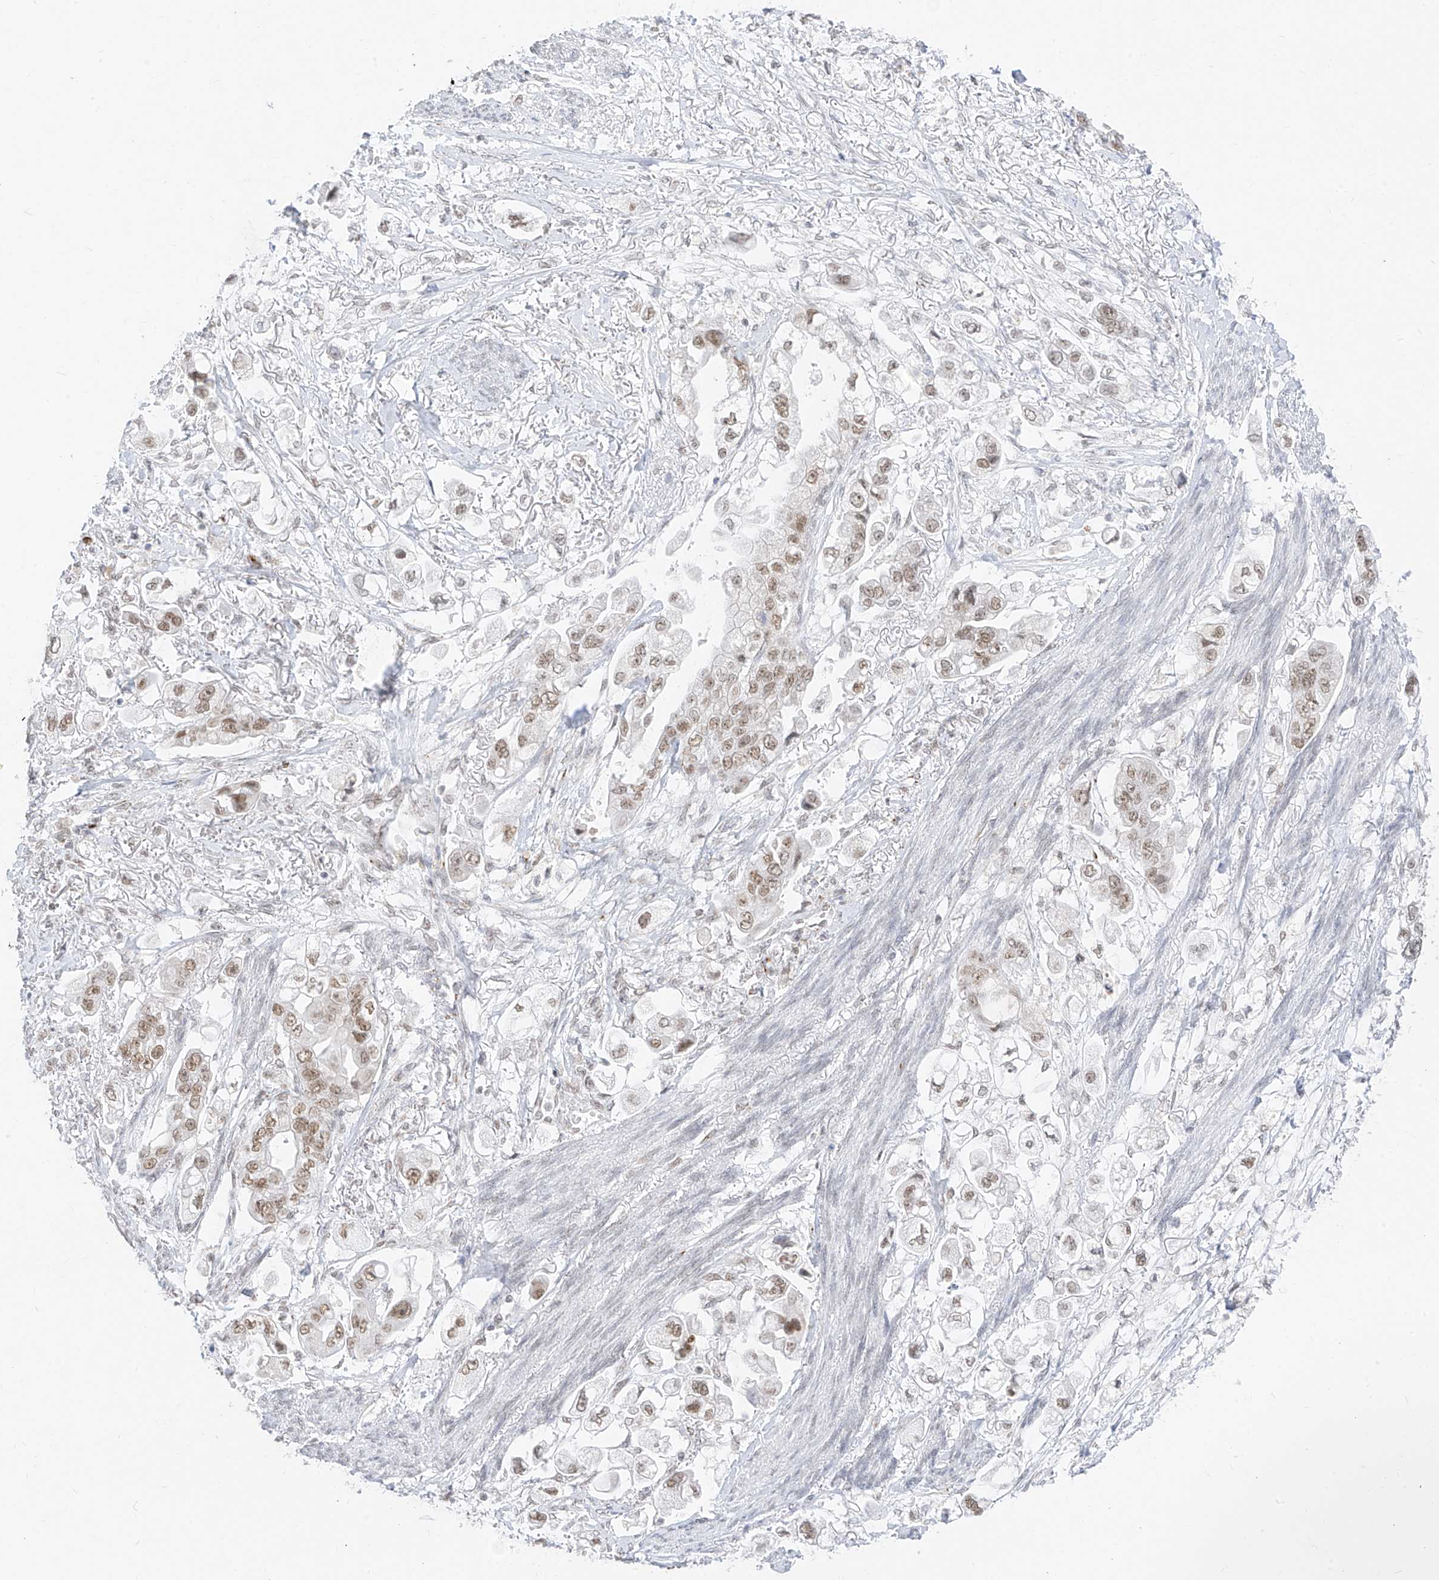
{"staining": {"intensity": "moderate", "quantity": "25%-75%", "location": "nuclear"}, "tissue": "stomach cancer", "cell_type": "Tumor cells", "image_type": "cancer", "snomed": [{"axis": "morphology", "description": "Adenocarcinoma, NOS"}, {"axis": "topography", "description": "Stomach"}], "caption": "About 25%-75% of tumor cells in stomach adenocarcinoma display moderate nuclear protein expression as visualized by brown immunohistochemical staining.", "gene": "SUPT5H", "patient": {"sex": "male", "age": 62}}